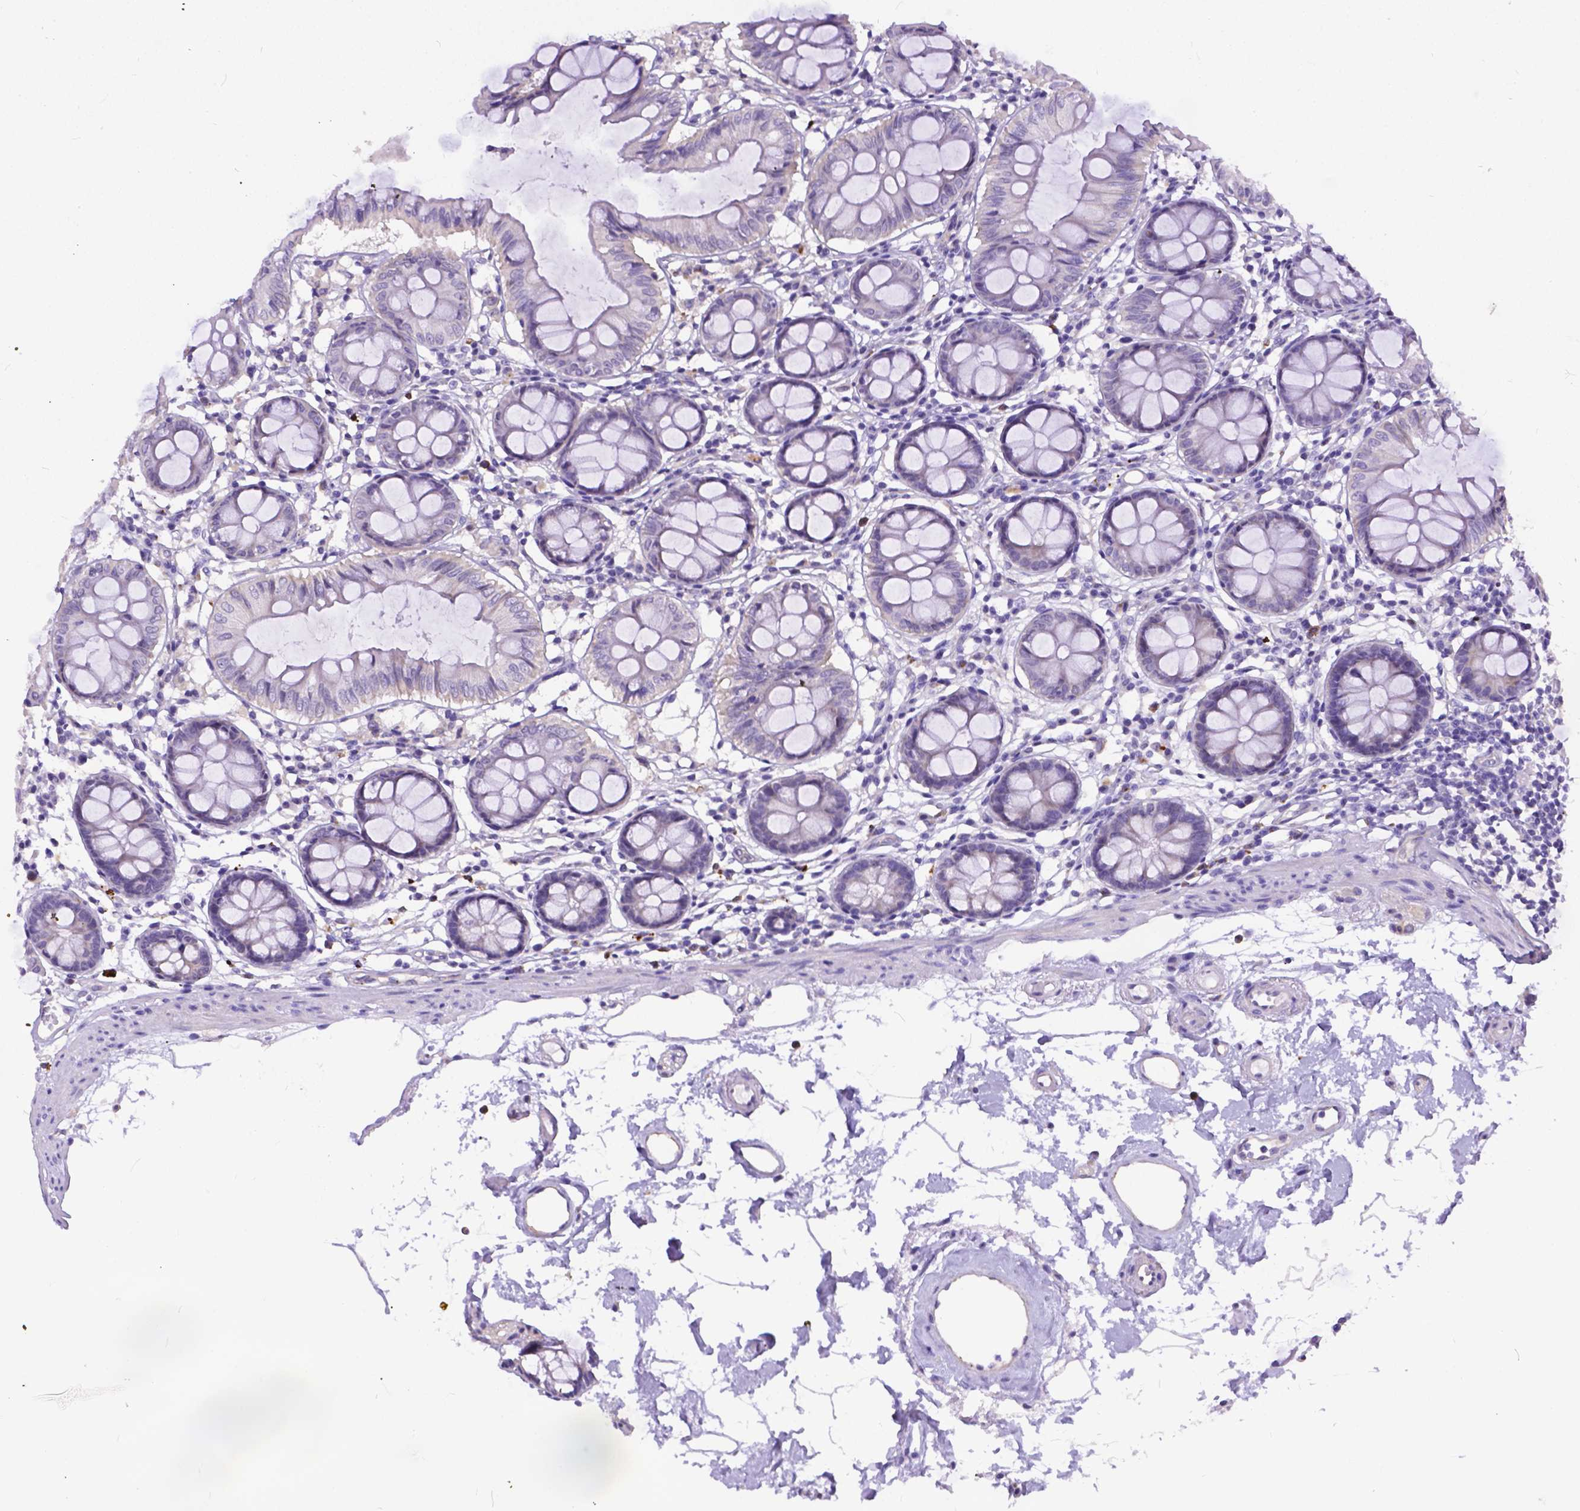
{"staining": {"intensity": "negative", "quantity": "none", "location": "none"}, "tissue": "colon", "cell_type": "Endothelial cells", "image_type": "normal", "snomed": [{"axis": "morphology", "description": "Normal tissue, NOS"}, {"axis": "topography", "description": "Colon"}], "caption": "A histopathology image of colon stained for a protein demonstrates no brown staining in endothelial cells. The staining is performed using DAB brown chromogen with nuclei counter-stained in using hematoxylin.", "gene": "DLEC1", "patient": {"sex": "female", "age": 84}}